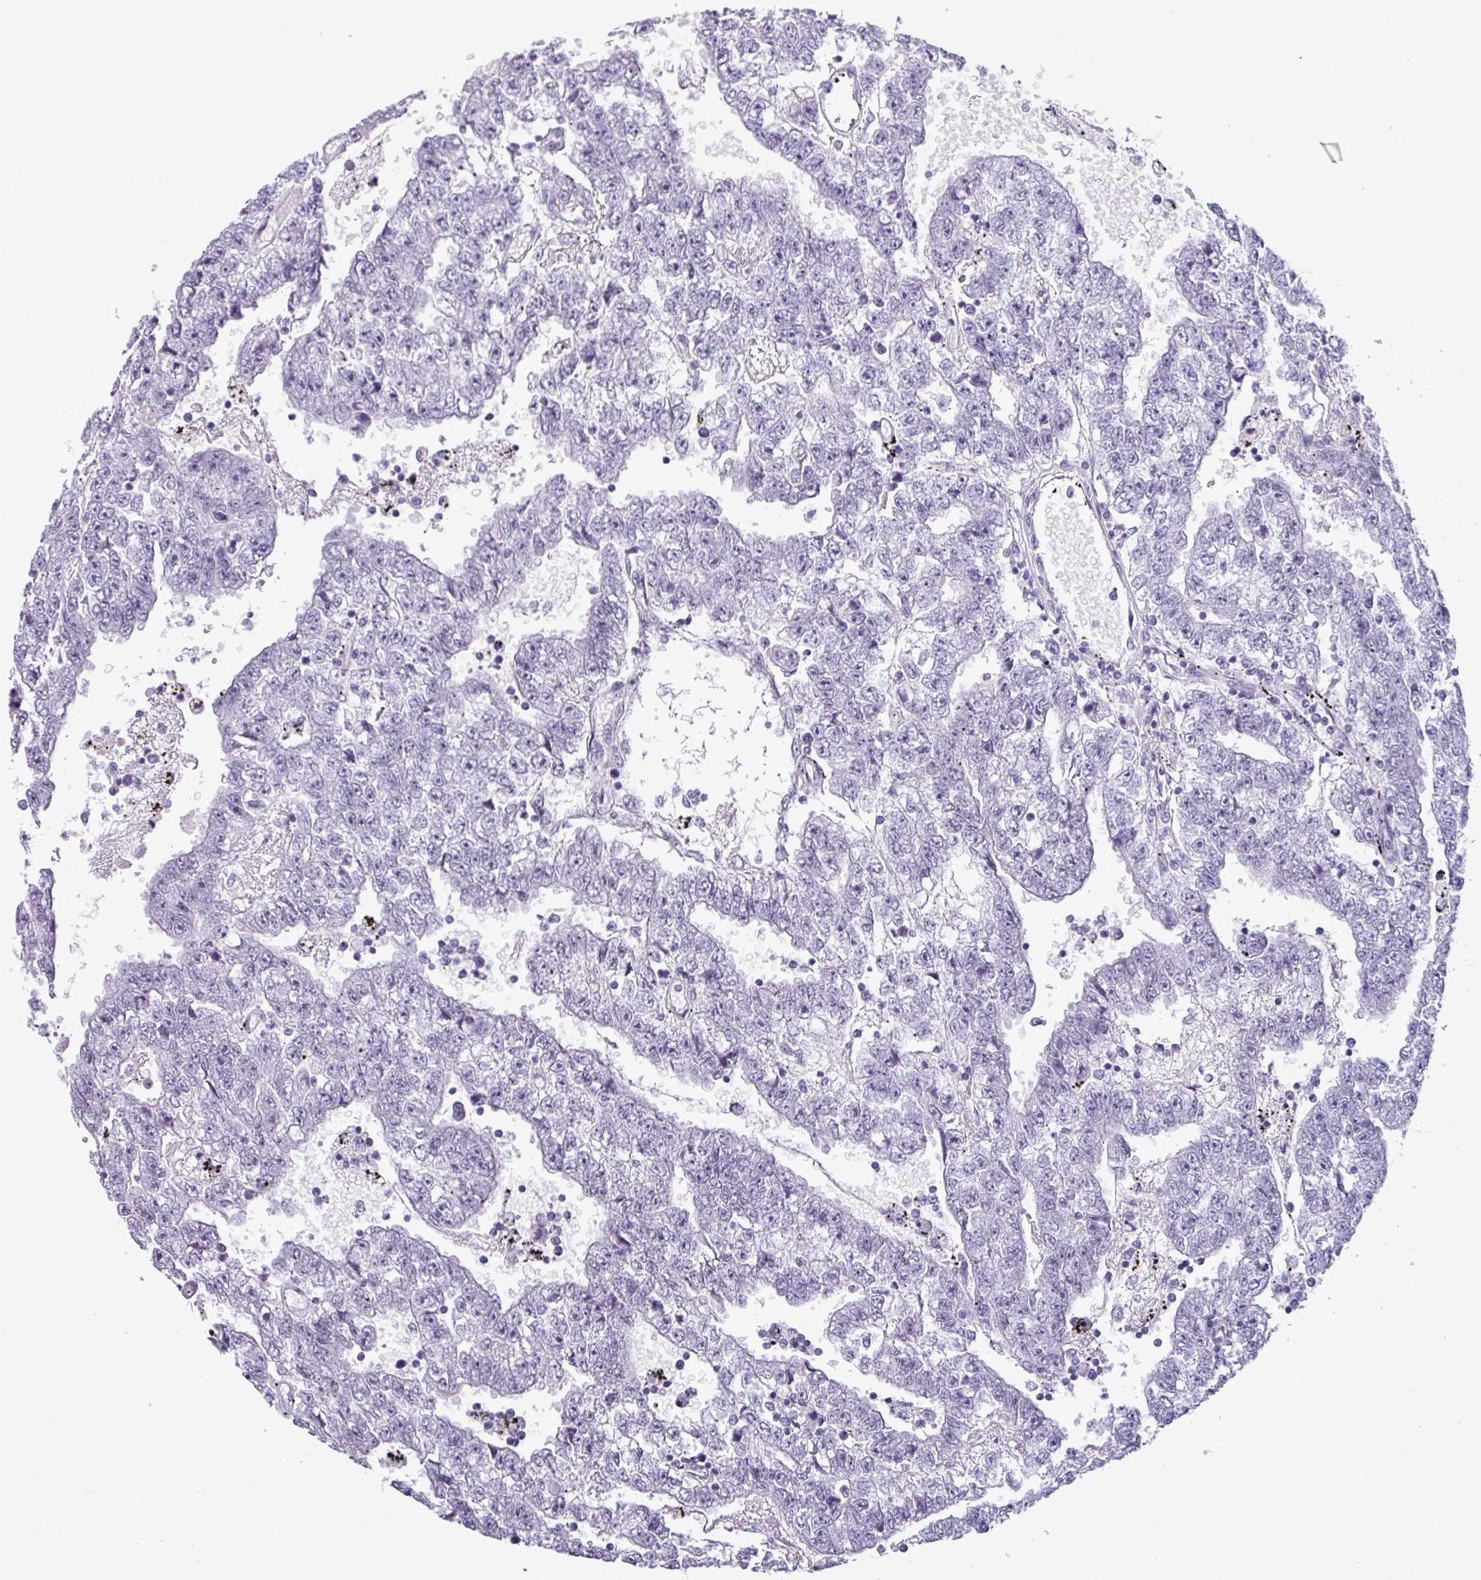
{"staining": {"intensity": "negative", "quantity": "none", "location": "none"}, "tissue": "testis cancer", "cell_type": "Tumor cells", "image_type": "cancer", "snomed": [{"axis": "morphology", "description": "Carcinoma, Embryonal, NOS"}, {"axis": "topography", "description": "Testis"}], "caption": "Immunohistochemistry (IHC) of testis cancer (embryonal carcinoma) reveals no expression in tumor cells.", "gene": "SRGAP1", "patient": {"sex": "male", "age": 25}}